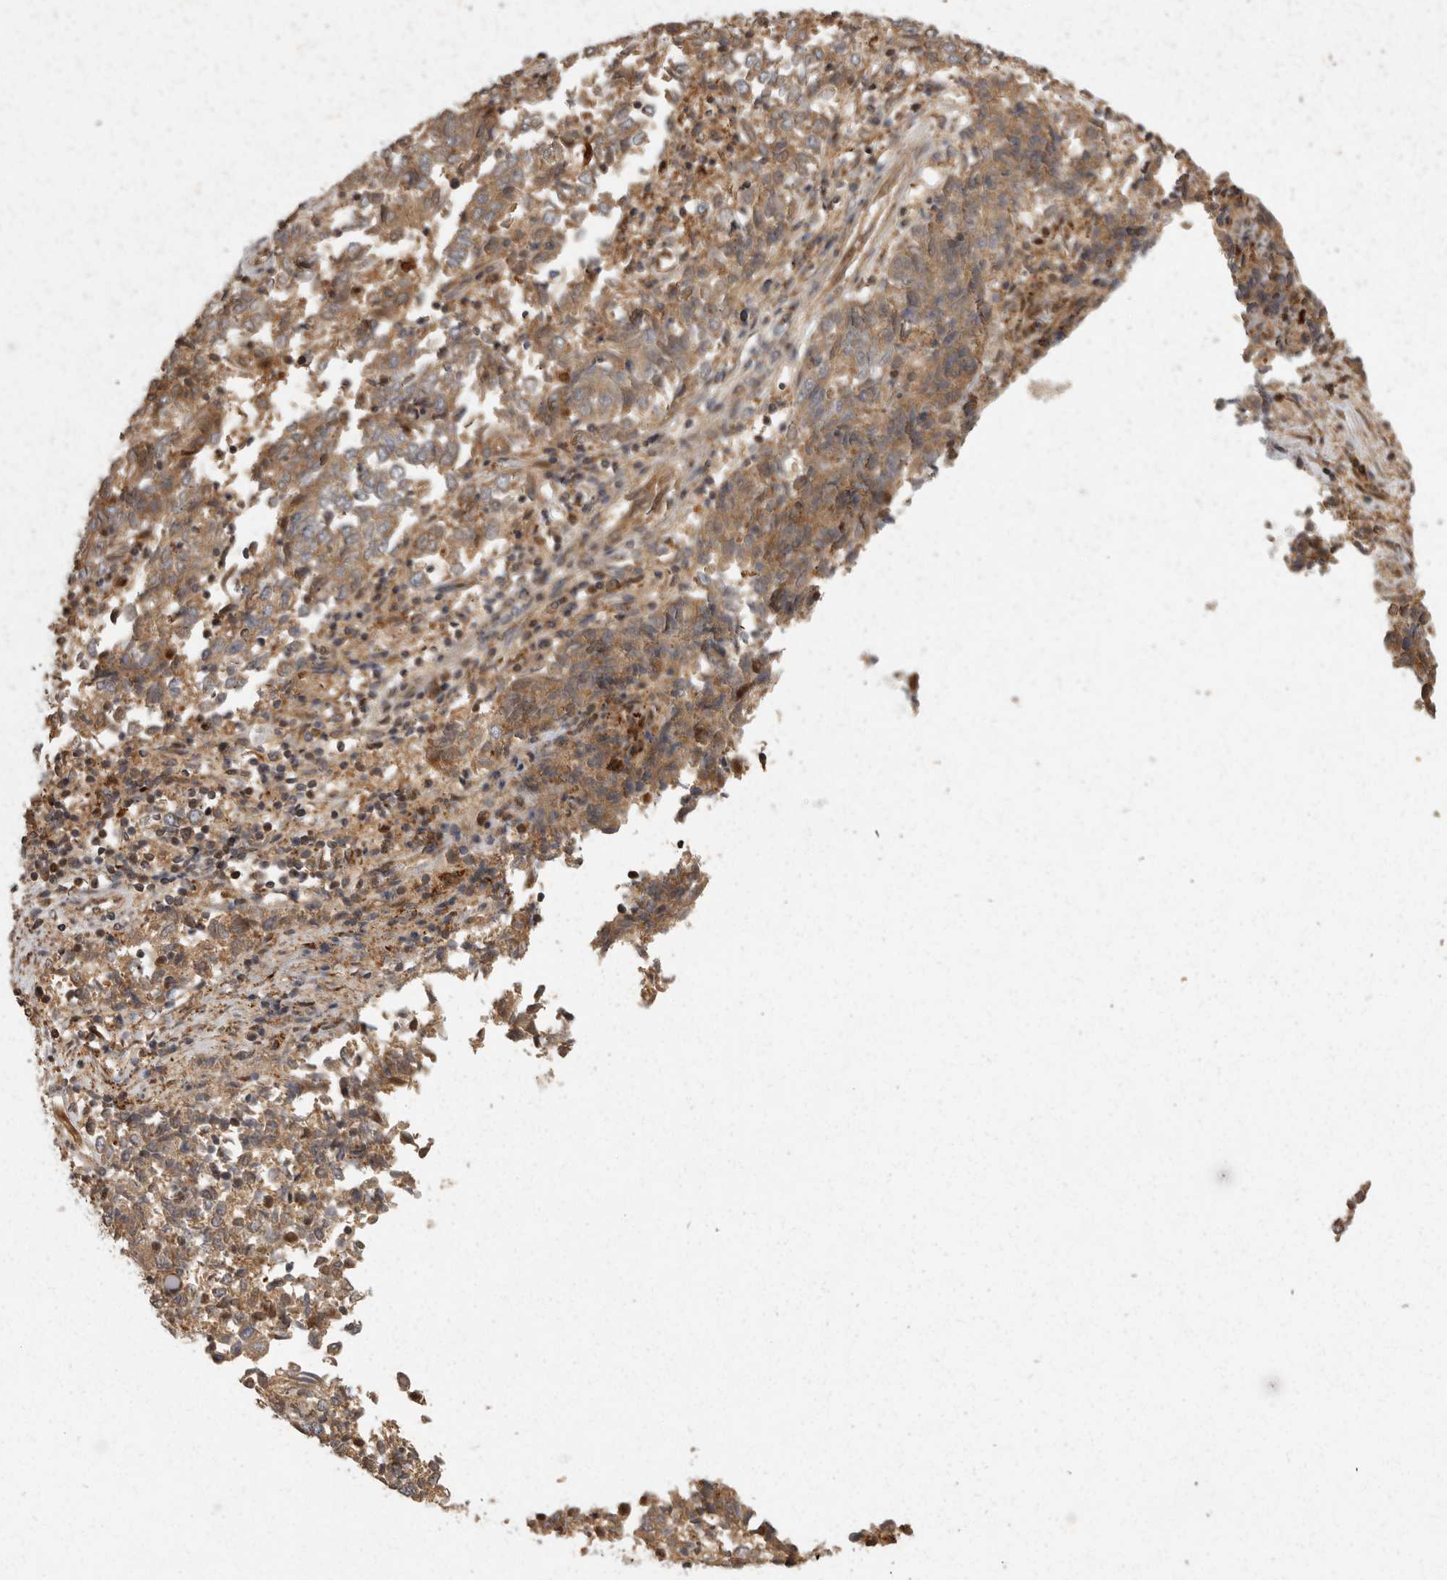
{"staining": {"intensity": "moderate", "quantity": ">75%", "location": "cytoplasmic/membranous"}, "tissue": "endometrial cancer", "cell_type": "Tumor cells", "image_type": "cancer", "snomed": [{"axis": "morphology", "description": "Adenocarcinoma, NOS"}, {"axis": "topography", "description": "Endometrium"}], "caption": "This micrograph reveals immunohistochemistry staining of adenocarcinoma (endometrial), with medium moderate cytoplasmic/membranous expression in approximately >75% of tumor cells.", "gene": "SWT1", "patient": {"sex": "female", "age": 80}}